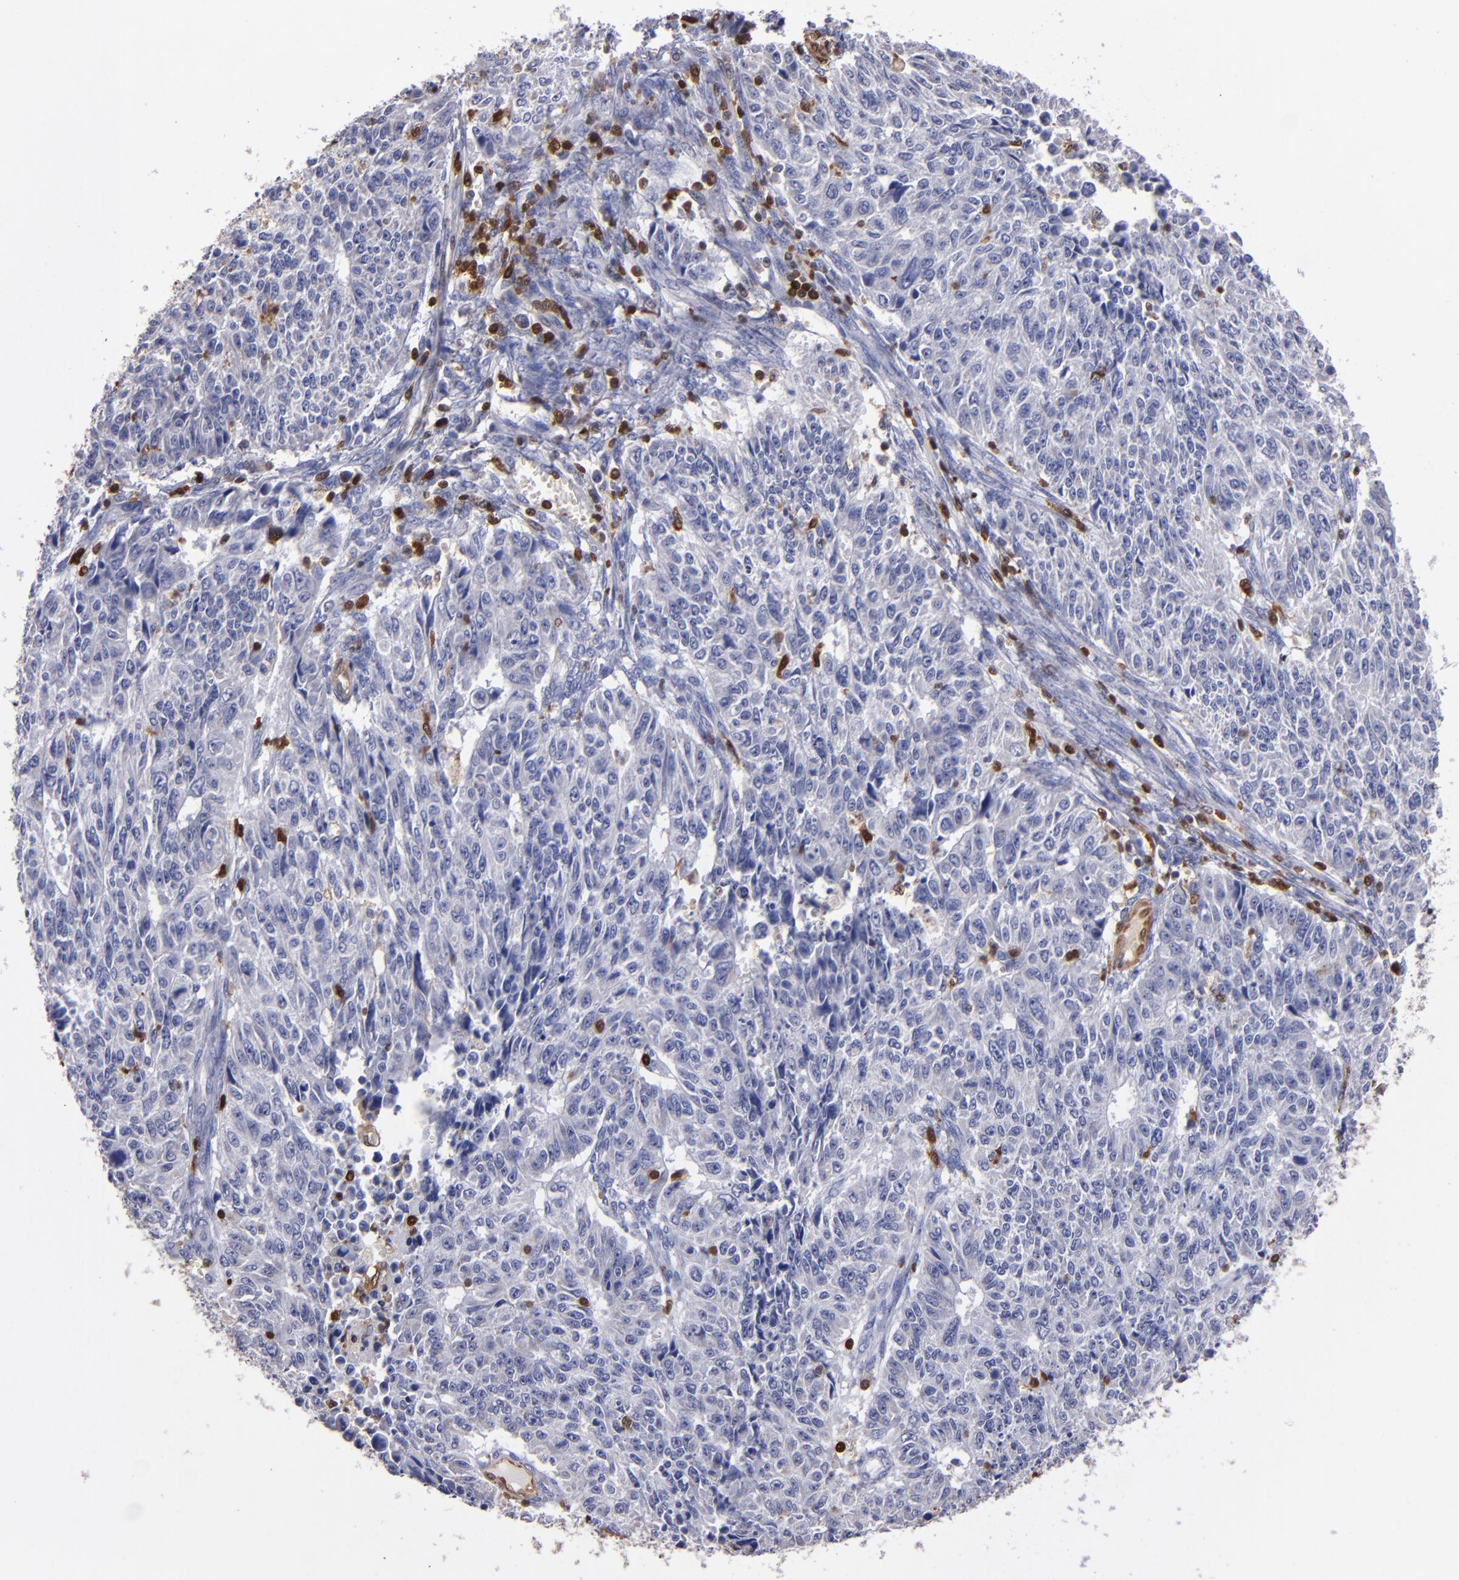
{"staining": {"intensity": "negative", "quantity": "none", "location": "none"}, "tissue": "endometrial cancer", "cell_type": "Tumor cells", "image_type": "cancer", "snomed": [{"axis": "morphology", "description": "Adenocarcinoma, NOS"}, {"axis": "topography", "description": "Endometrium"}], "caption": "An image of endometrial cancer stained for a protein demonstrates no brown staining in tumor cells.", "gene": "S100A4", "patient": {"sex": "female", "age": 42}}